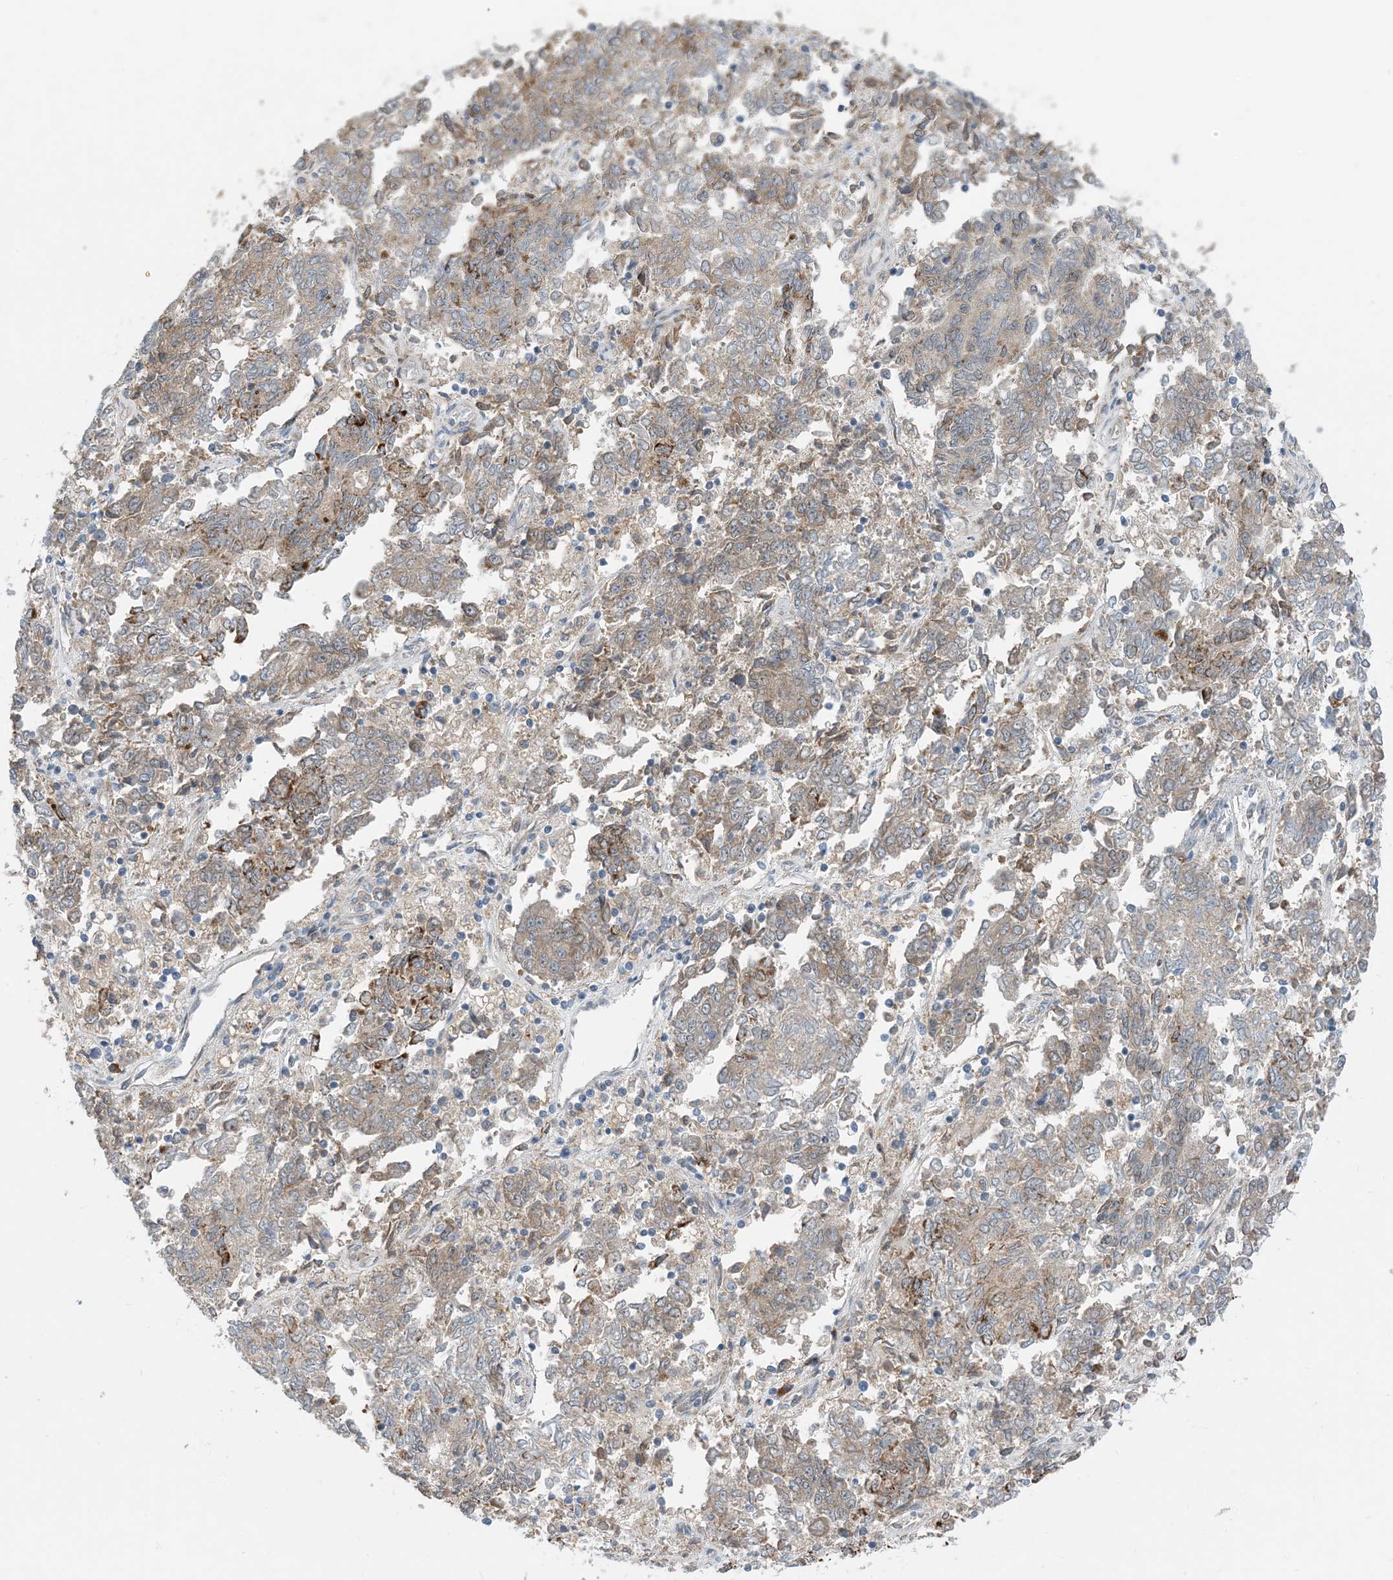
{"staining": {"intensity": "moderate", "quantity": "<25%", "location": "cytoplasmic/membranous"}, "tissue": "endometrial cancer", "cell_type": "Tumor cells", "image_type": "cancer", "snomed": [{"axis": "morphology", "description": "Adenocarcinoma, NOS"}, {"axis": "topography", "description": "Endometrium"}], "caption": "Immunohistochemical staining of human endometrial cancer displays low levels of moderate cytoplasmic/membranous protein expression in about <25% of tumor cells.", "gene": "PHOSPHO2", "patient": {"sex": "female", "age": 80}}